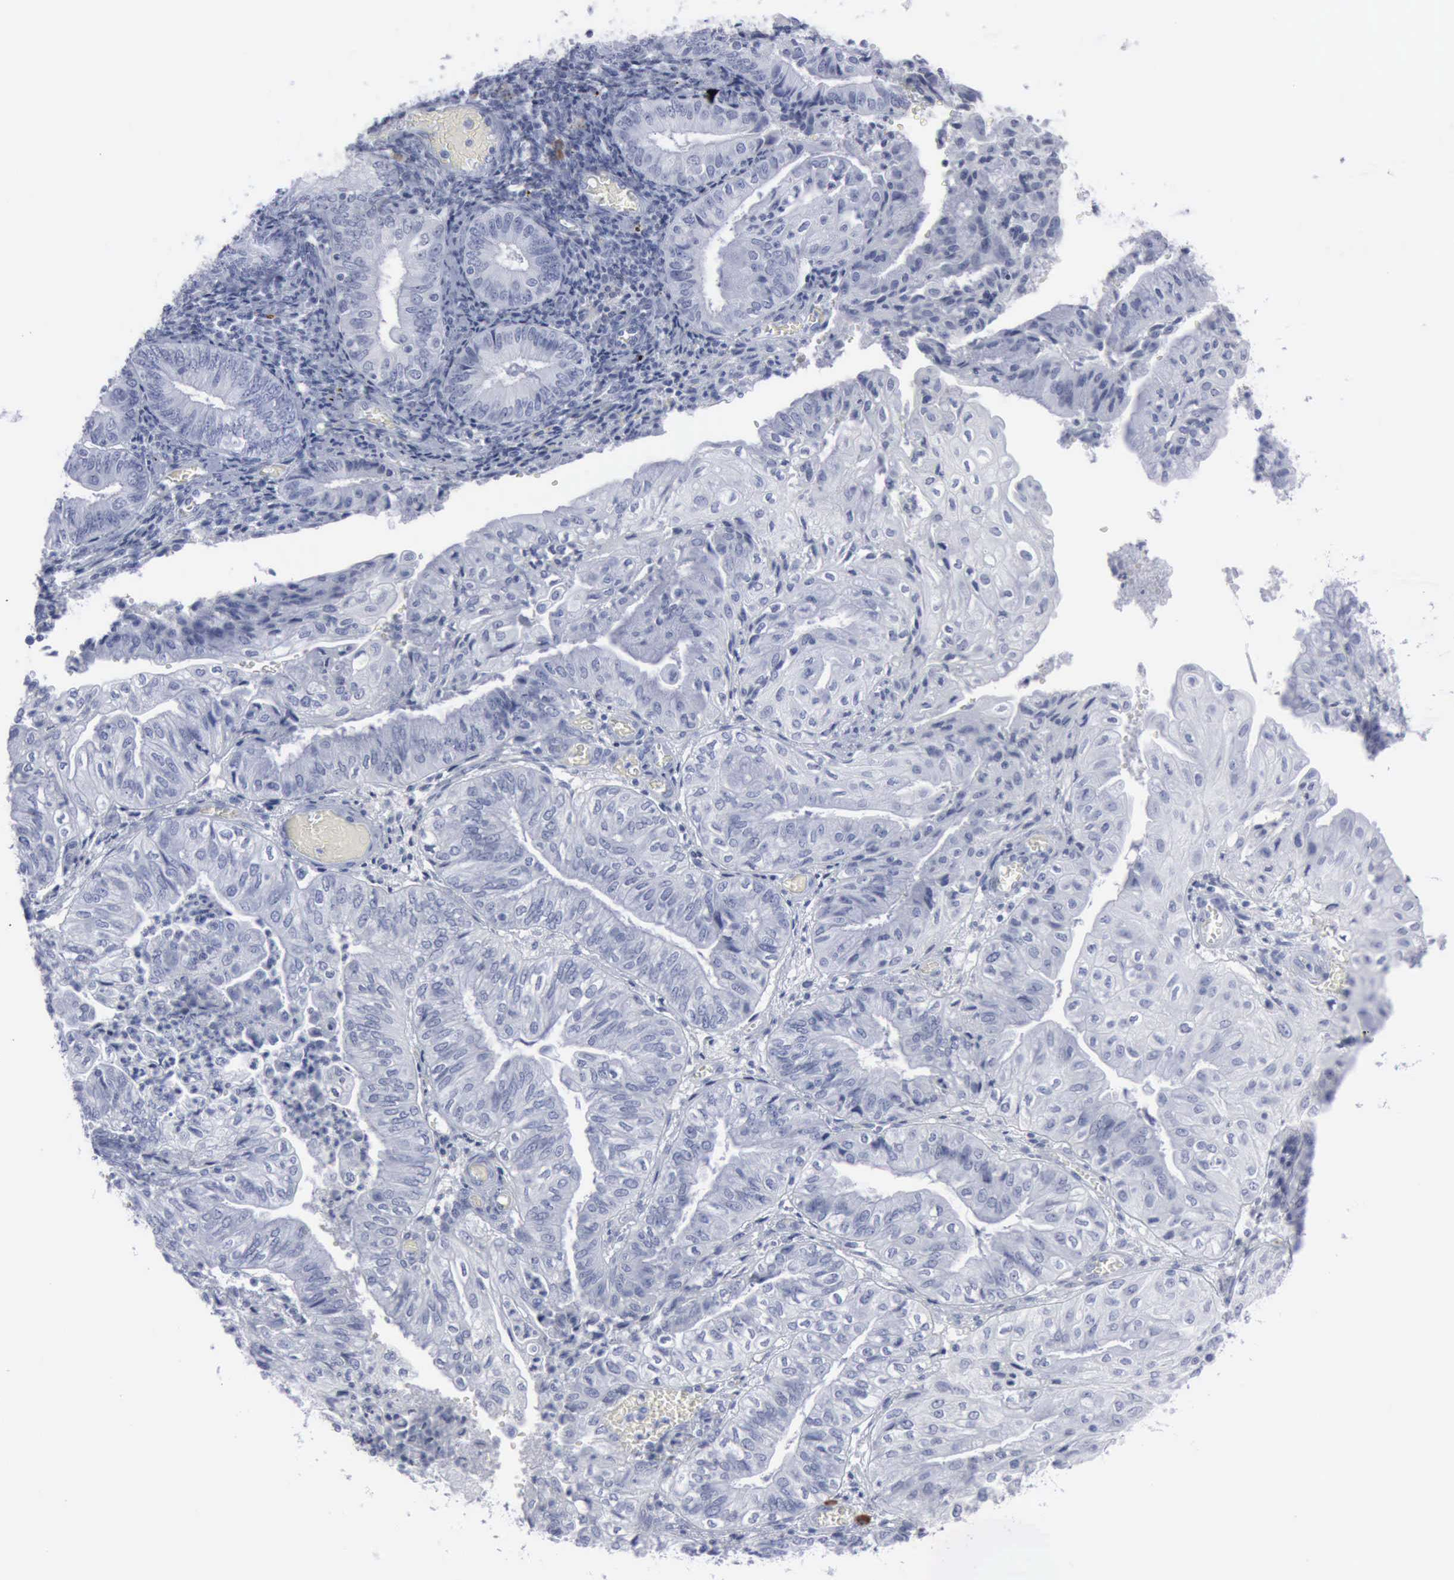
{"staining": {"intensity": "negative", "quantity": "none", "location": "none"}, "tissue": "endometrial cancer", "cell_type": "Tumor cells", "image_type": "cancer", "snomed": [{"axis": "morphology", "description": "Adenocarcinoma, NOS"}, {"axis": "topography", "description": "Endometrium"}], "caption": "DAB immunohistochemical staining of human endometrial adenocarcinoma demonstrates no significant positivity in tumor cells.", "gene": "VCAM1", "patient": {"sex": "female", "age": 55}}